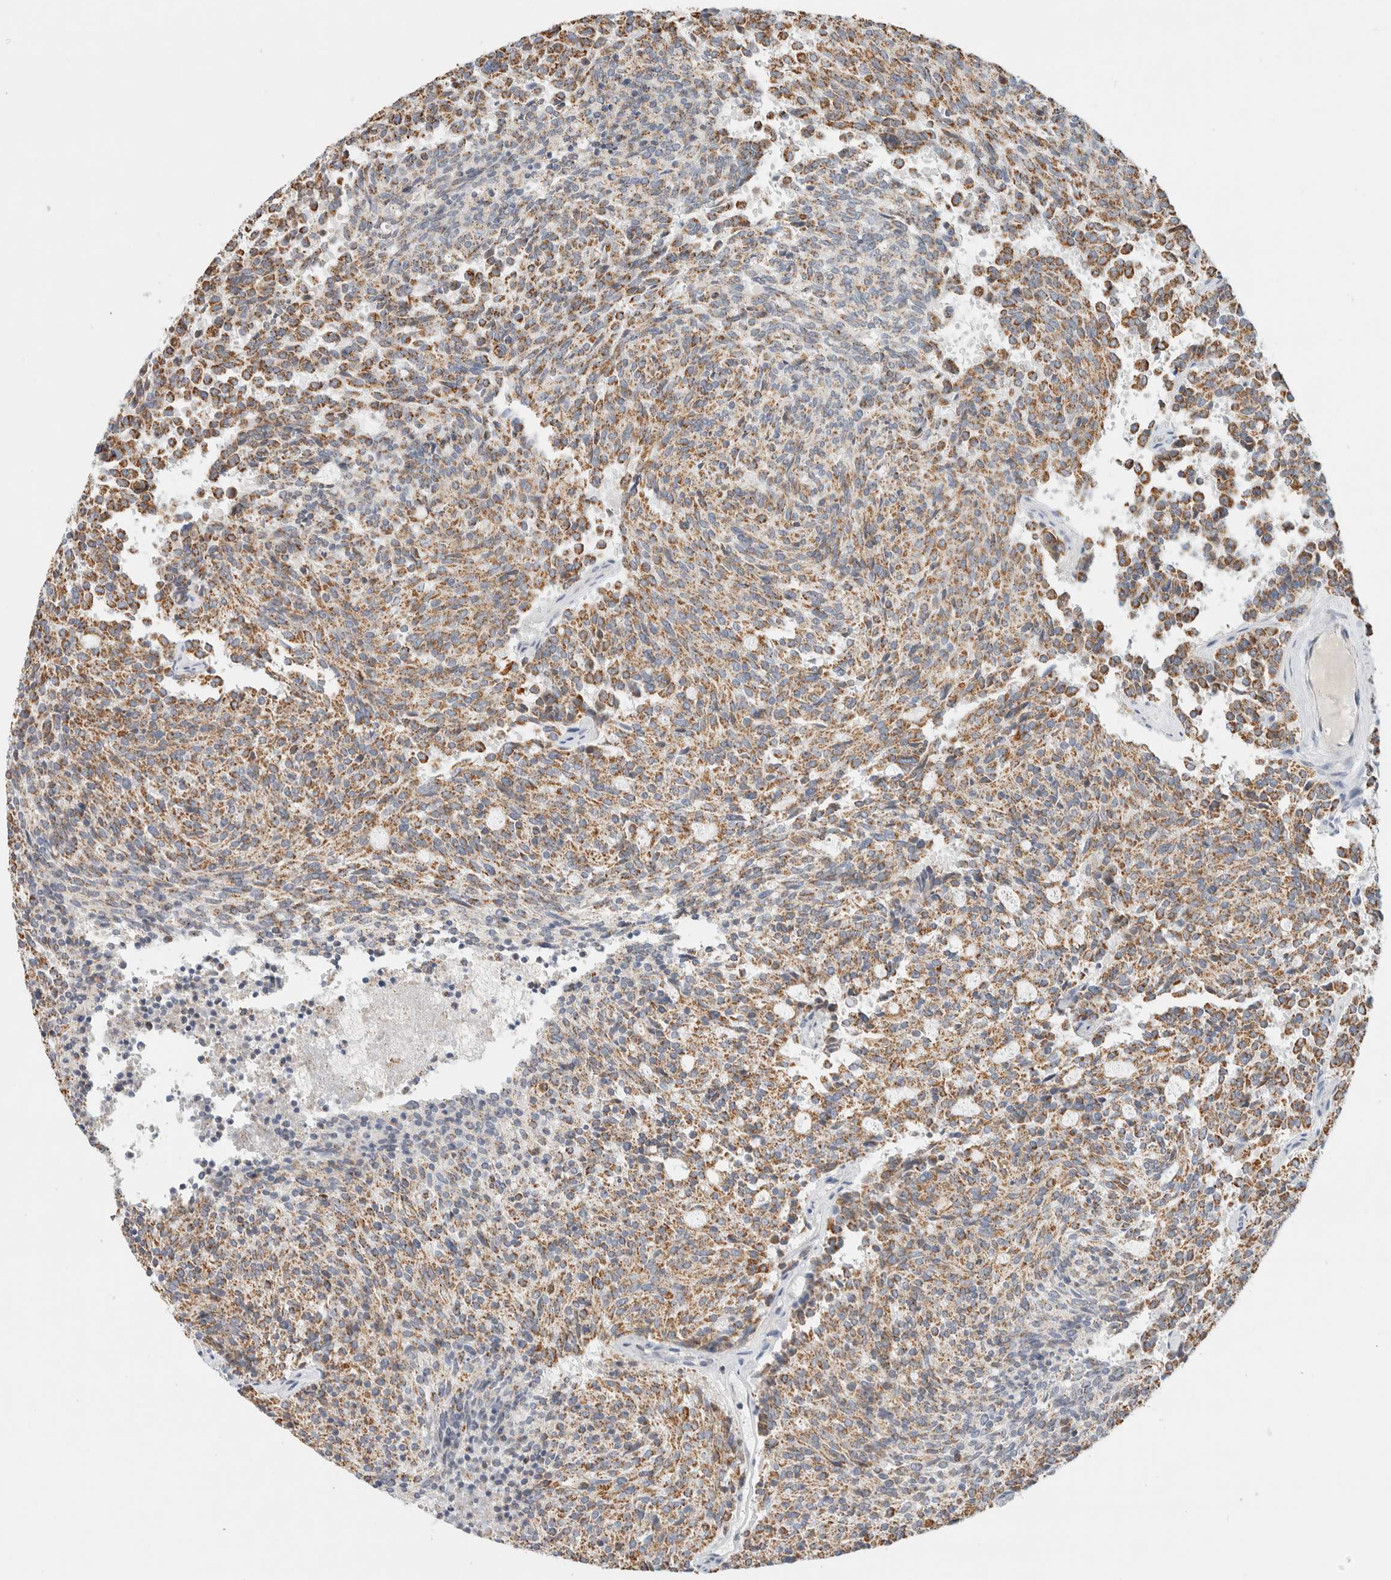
{"staining": {"intensity": "moderate", "quantity": ">75%", "location": "cytoplasmic/membranous"}, "tissue": "carcinoid", "cell_type": "Tumor cells", "image_type": "cancer", "snomed": [{"axis": "morphology", "description": "Carcinoid, malignant, NOS"}, {"axis": "topography", "description": "Pancreas"}], "caption": "Carcinoid stained with immunohistochemistry exhibits moderate cytoplasmic/membranous expression in about >75% of tumor cells.", "gene": "HDHD3", "patient": {"sex": "female", "age": 54}}